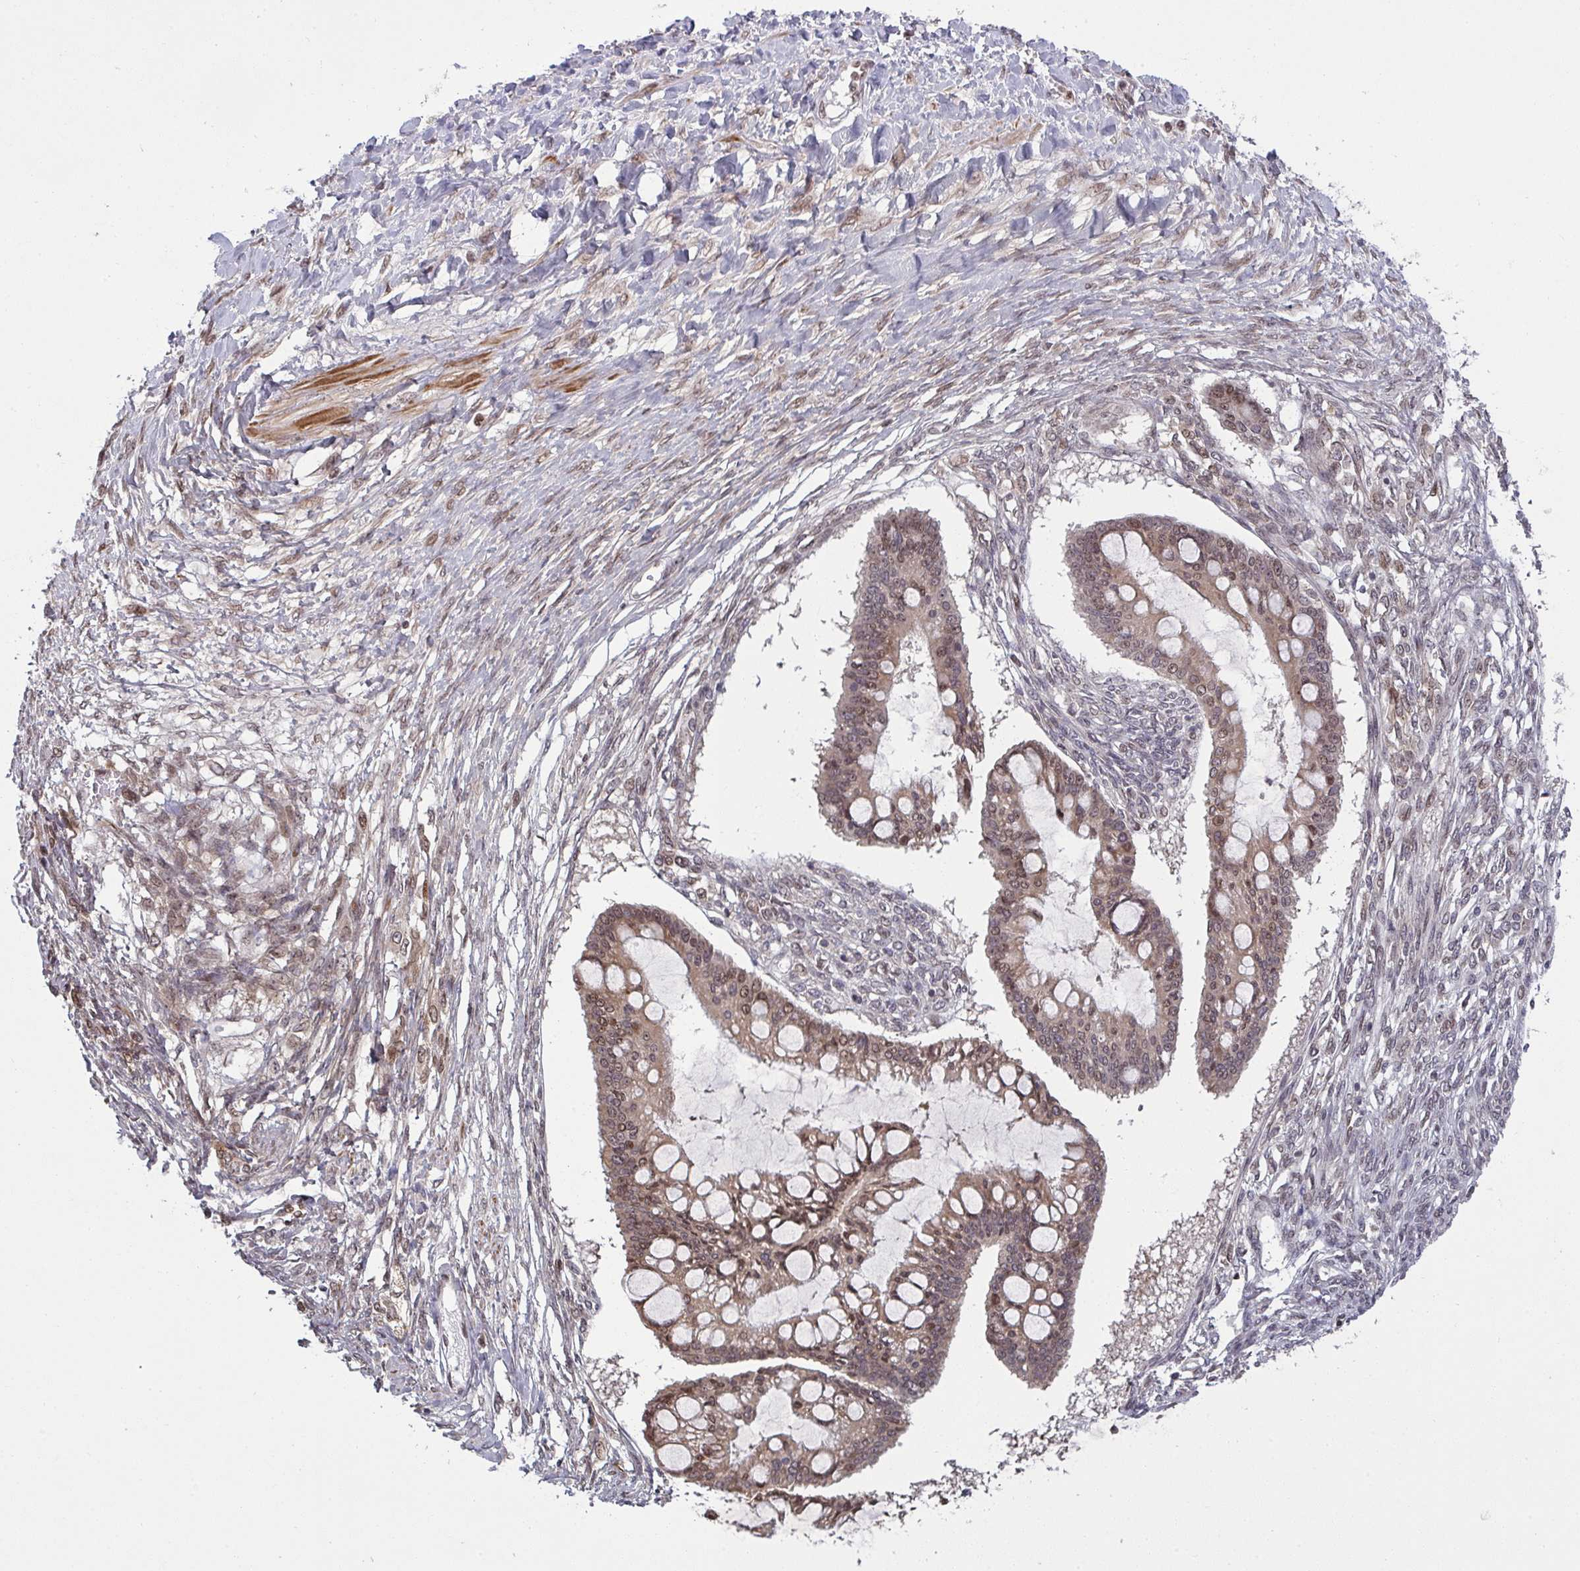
{"staining": {"intensity": "weak", "quantity": "25%-75%", "location": "cytoplasmic/membranous,nuclear"}, "tissue": "ovarian cancer", "cell_type": "Tumor cells", "image_type": "cancer", "snomed": [{"axis": "morphology", "description": "Cystadenocarcinoma, mucinous, NOS"}, {"axis": "topography", "description": "Ovary"}], "caption": "Immunohistochemical staining of human ovarian cancer reveals low levels of weak cytoplasmic/membranous and nuclear protein positivity in approximately 25%-75% of tumor cells.", "gene": "UXT", "patient": {"sex": "female", "age": 73}}